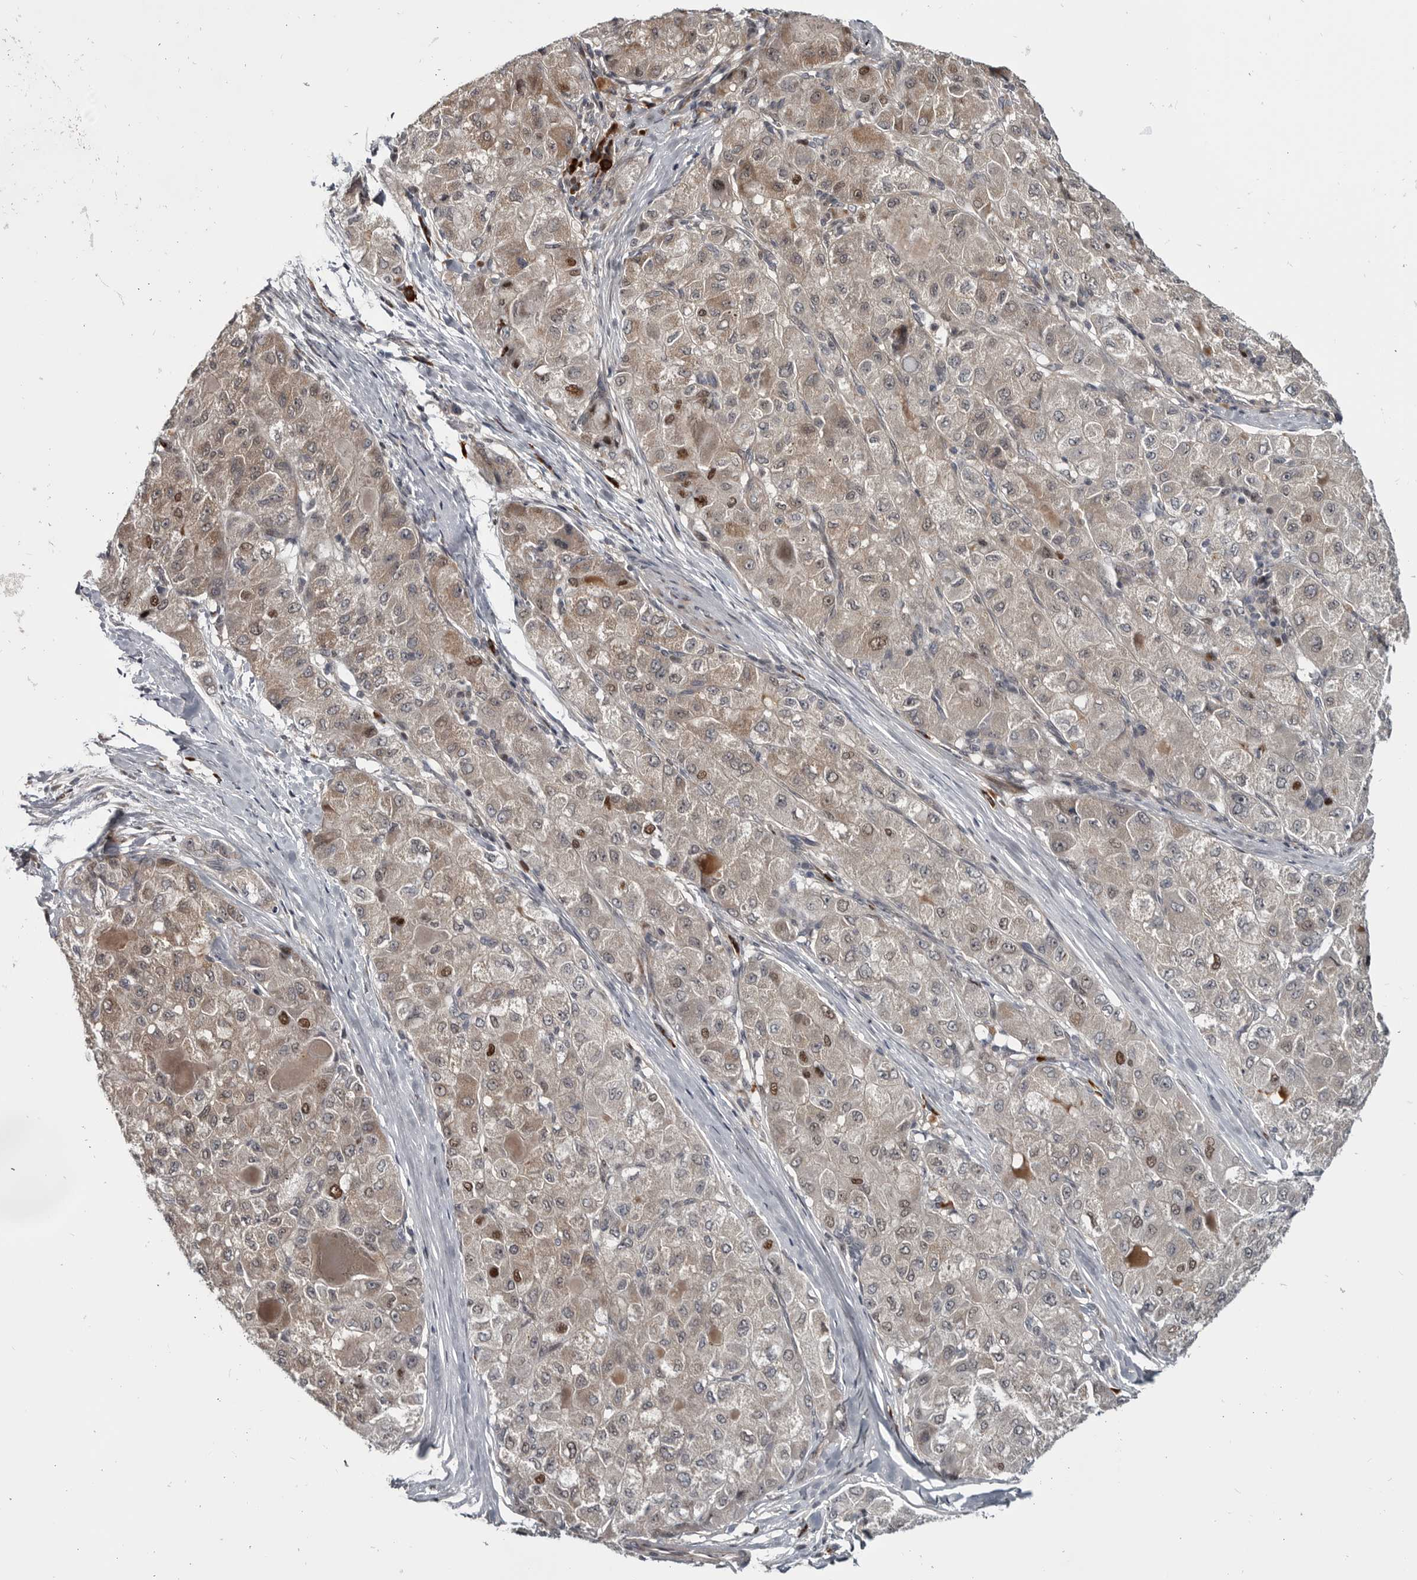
{"staining": {"intensity": "moderate", "quantity": "25%-75%", "location": "cytoplasmic/membranous,nuclear"}, "tissue": "liver cancer", "cell_type": "Tumor cells", "image_type": "cancer", "snomed": [{"axis": "morphology", "description": "Carcinoma, Hepatocellular, NOS"}, {"axis": "topography", "description": "Liver"}], "caption": "This is an image of immunohistochemistry (IHC) staining of liver cancer, which shows moderate positivity in the cytoplasmic/membranous and nuclear of tumor cells.", "gene": "ZNF277", "patient": {"sex": "male", "age": 80}}